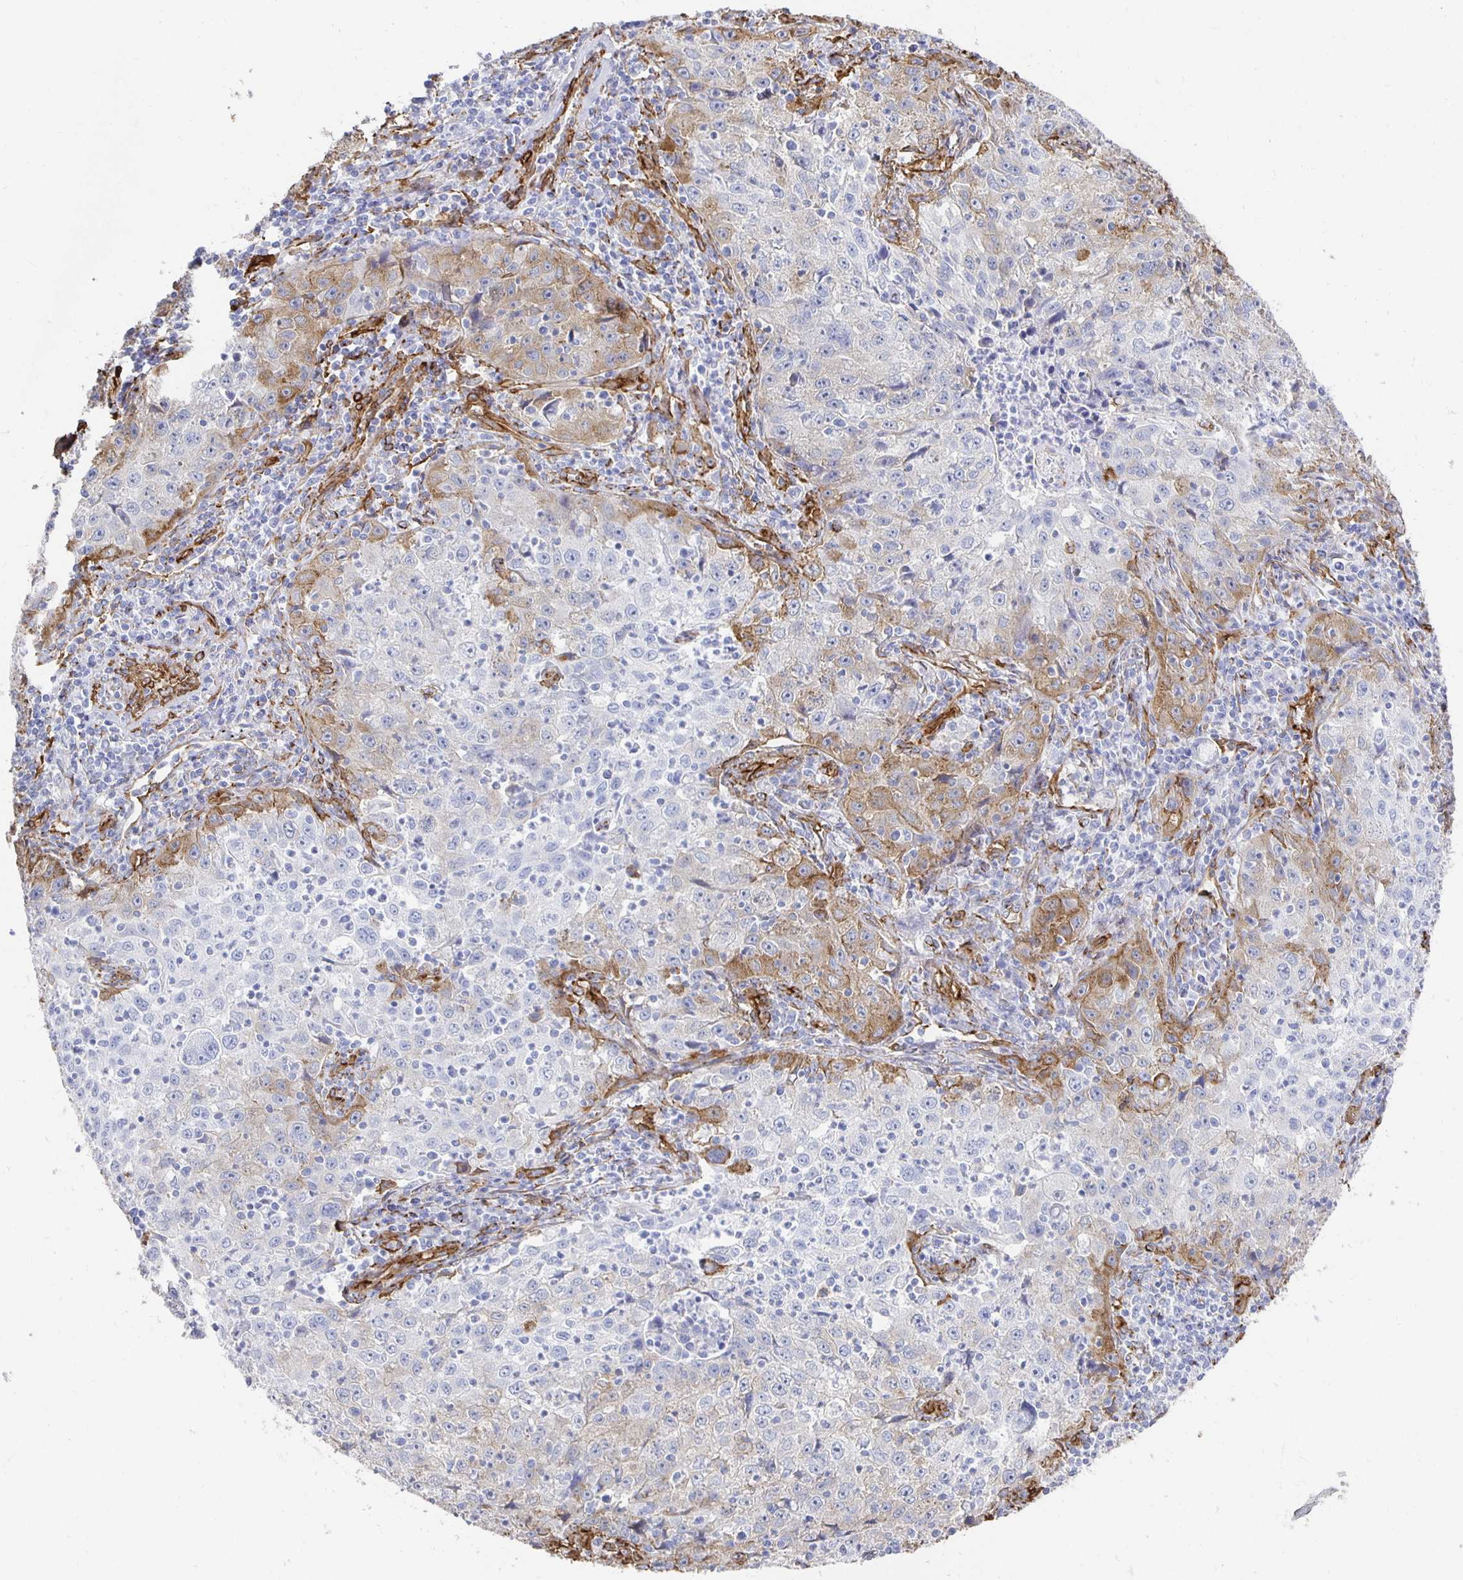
{"staining": {"intensity": "moderate", "quantity": "25%-75%", "location": "cytoplasmic/membranous"}, "tissue": "lung cancer", "cell_type": "Tumor cells", "image_type": "cancer", "snomed": [{"axis": "morphology", "description": "Squamous cell carcinoma, NOS"}, {"axis": "topography", "description": "Lung"}], "caption": "This micrograph displays immunohistochemistry staining of squamous cell carcinoma (lung), with medium moderate cytoplasmic/membranous staining in about 25%-75% of tumor cells.", "gene": "VIPR2", "patient": {"sex": "male", "age": 71}}